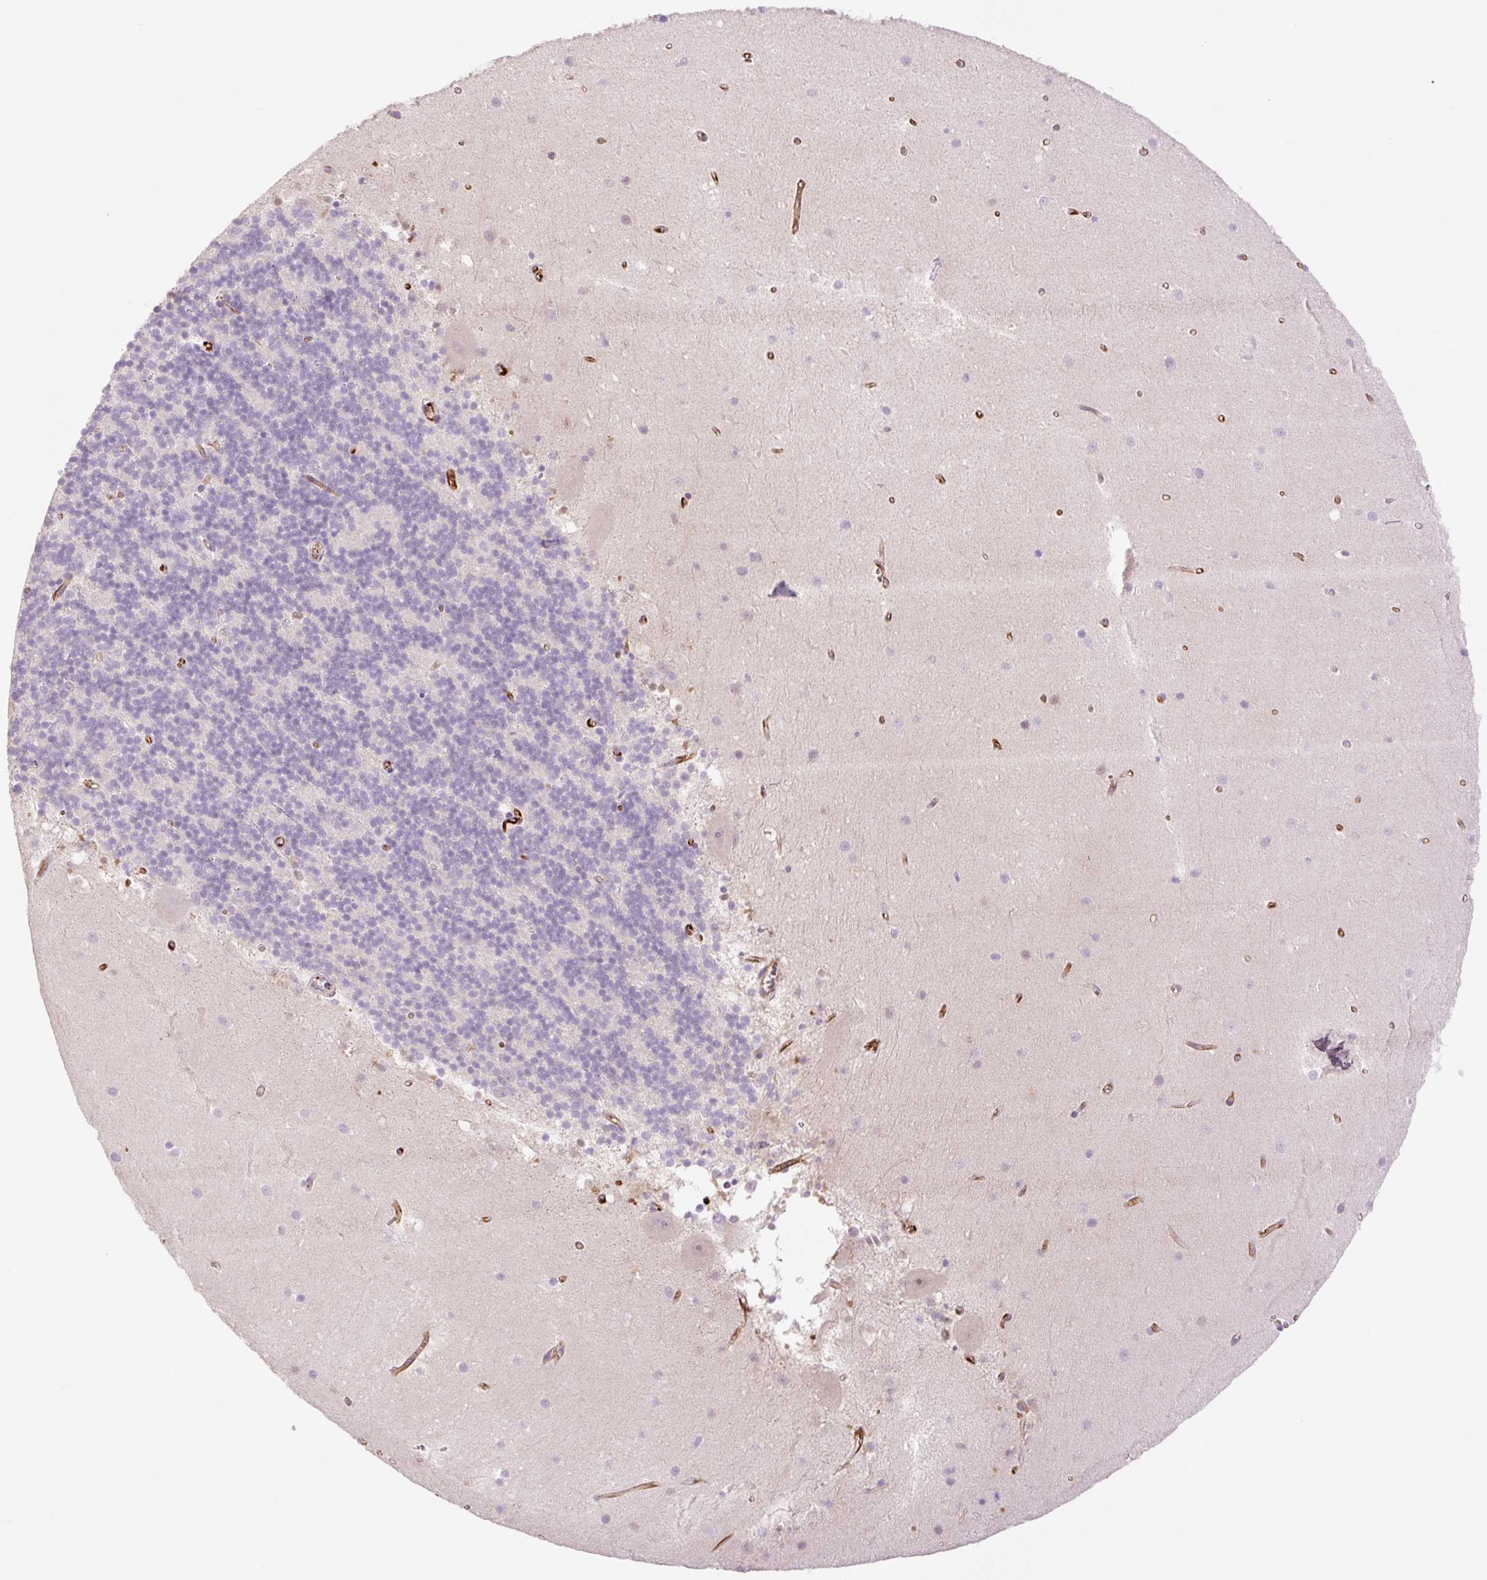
{"staining": {"intensity": "negative", "quantity": "none", "location": "none"}, "tissue": "cerebellum", "cell_type": "Cells in granular layer", "image_type": "normal", "snomed": [{"axis": "morphology", "description": "Normal tissue, NOS"}, {"axis": "topography", "description": "Cerebellum"}], "caption": "Immunohistochemical staining of benign human cerebellum displays no significant positivity in cells in granular layer. (Stains: DAB (3,3'-diaminobenzidine) IHC with hematoxylin counter stain, Microscopy: brightfield microscopy at high magnification).", "gene": "ZFYVE21", "patient": {"sex": "male", "age": 54}}